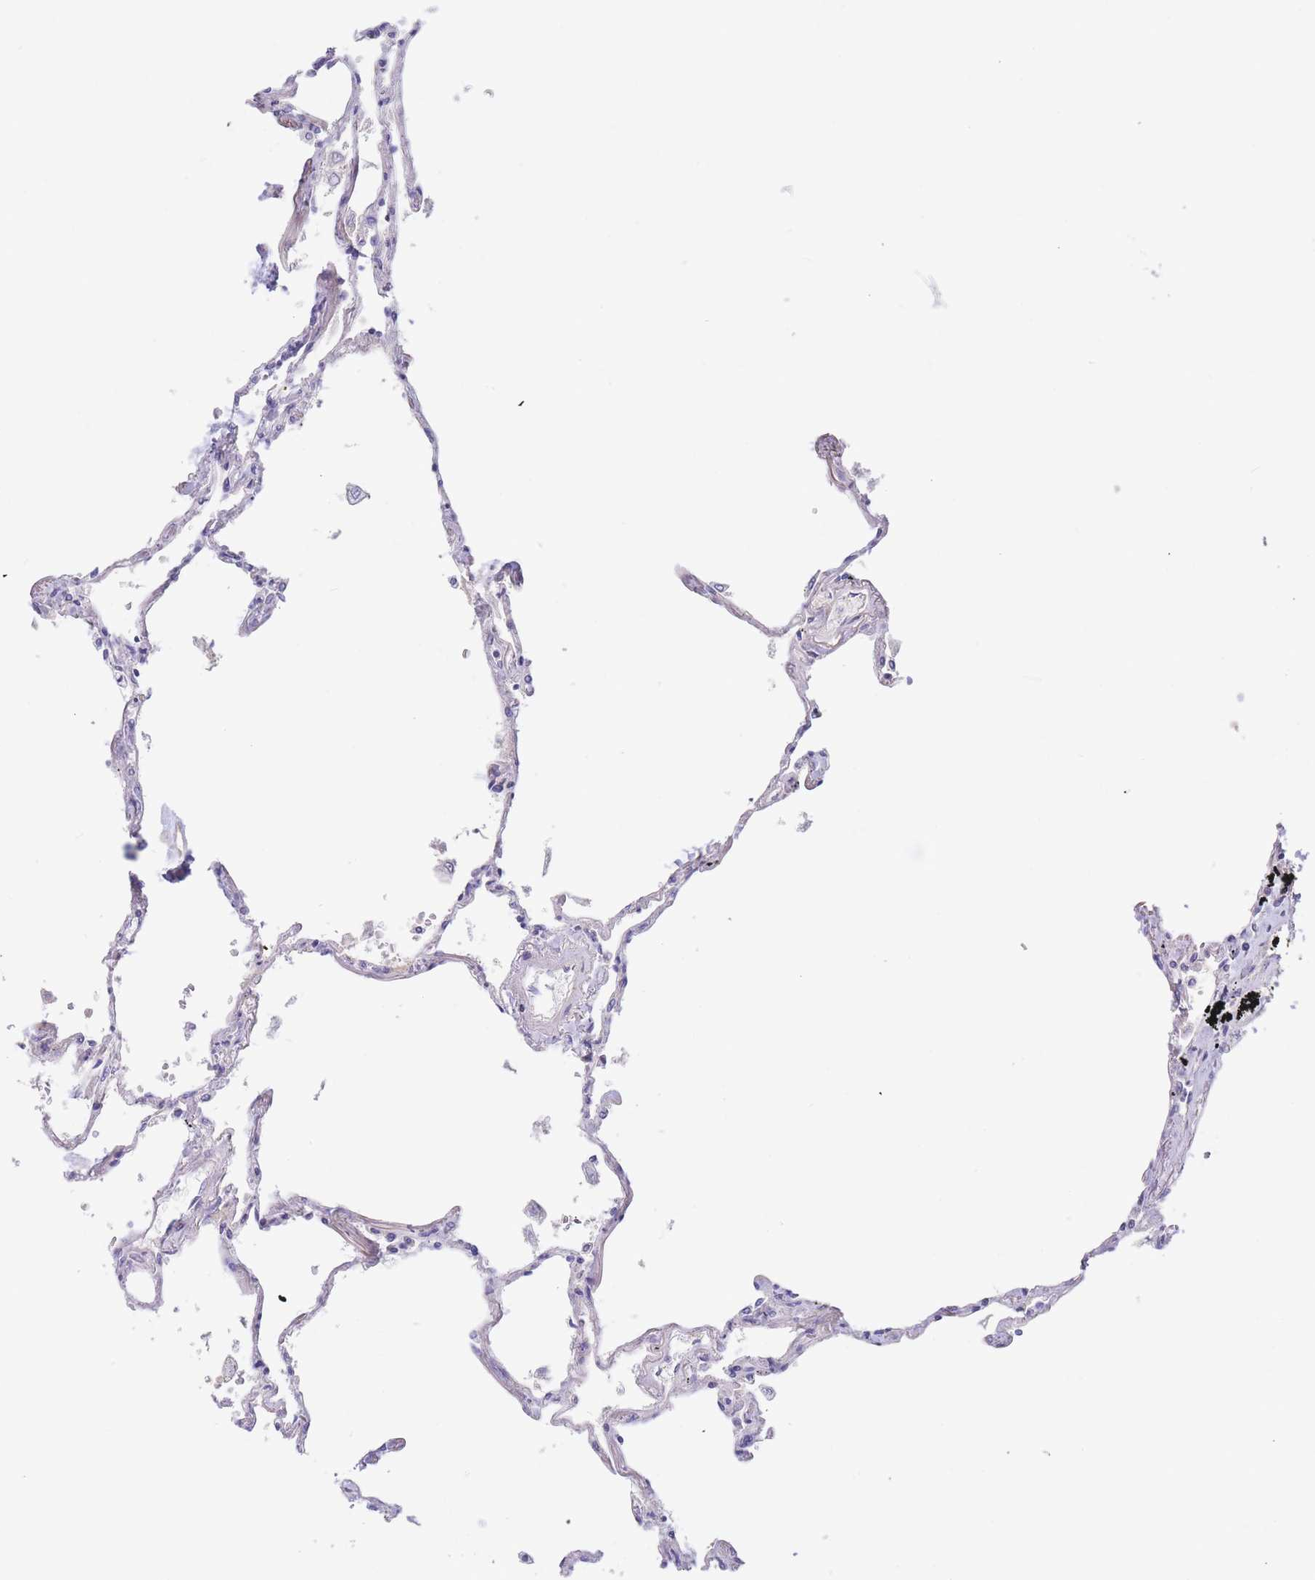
{"staining": {"intensity": "negative", "quantity": "none", "location": "none"}, "tissue": "lung", "cell_type": "Alveolar cells", "image_type": "normal", "snomed": [{"axis": "morphology", "description": "Normal tissue, NOS"}, {"axis": "topography", "description": "Lung"}], "caption": "Immunohistochemical staining of benign human lung exhibits no significant staining in alveolar cells.", "gene": "ZNF281", "patient": {"sex": "female", "age": 67}}